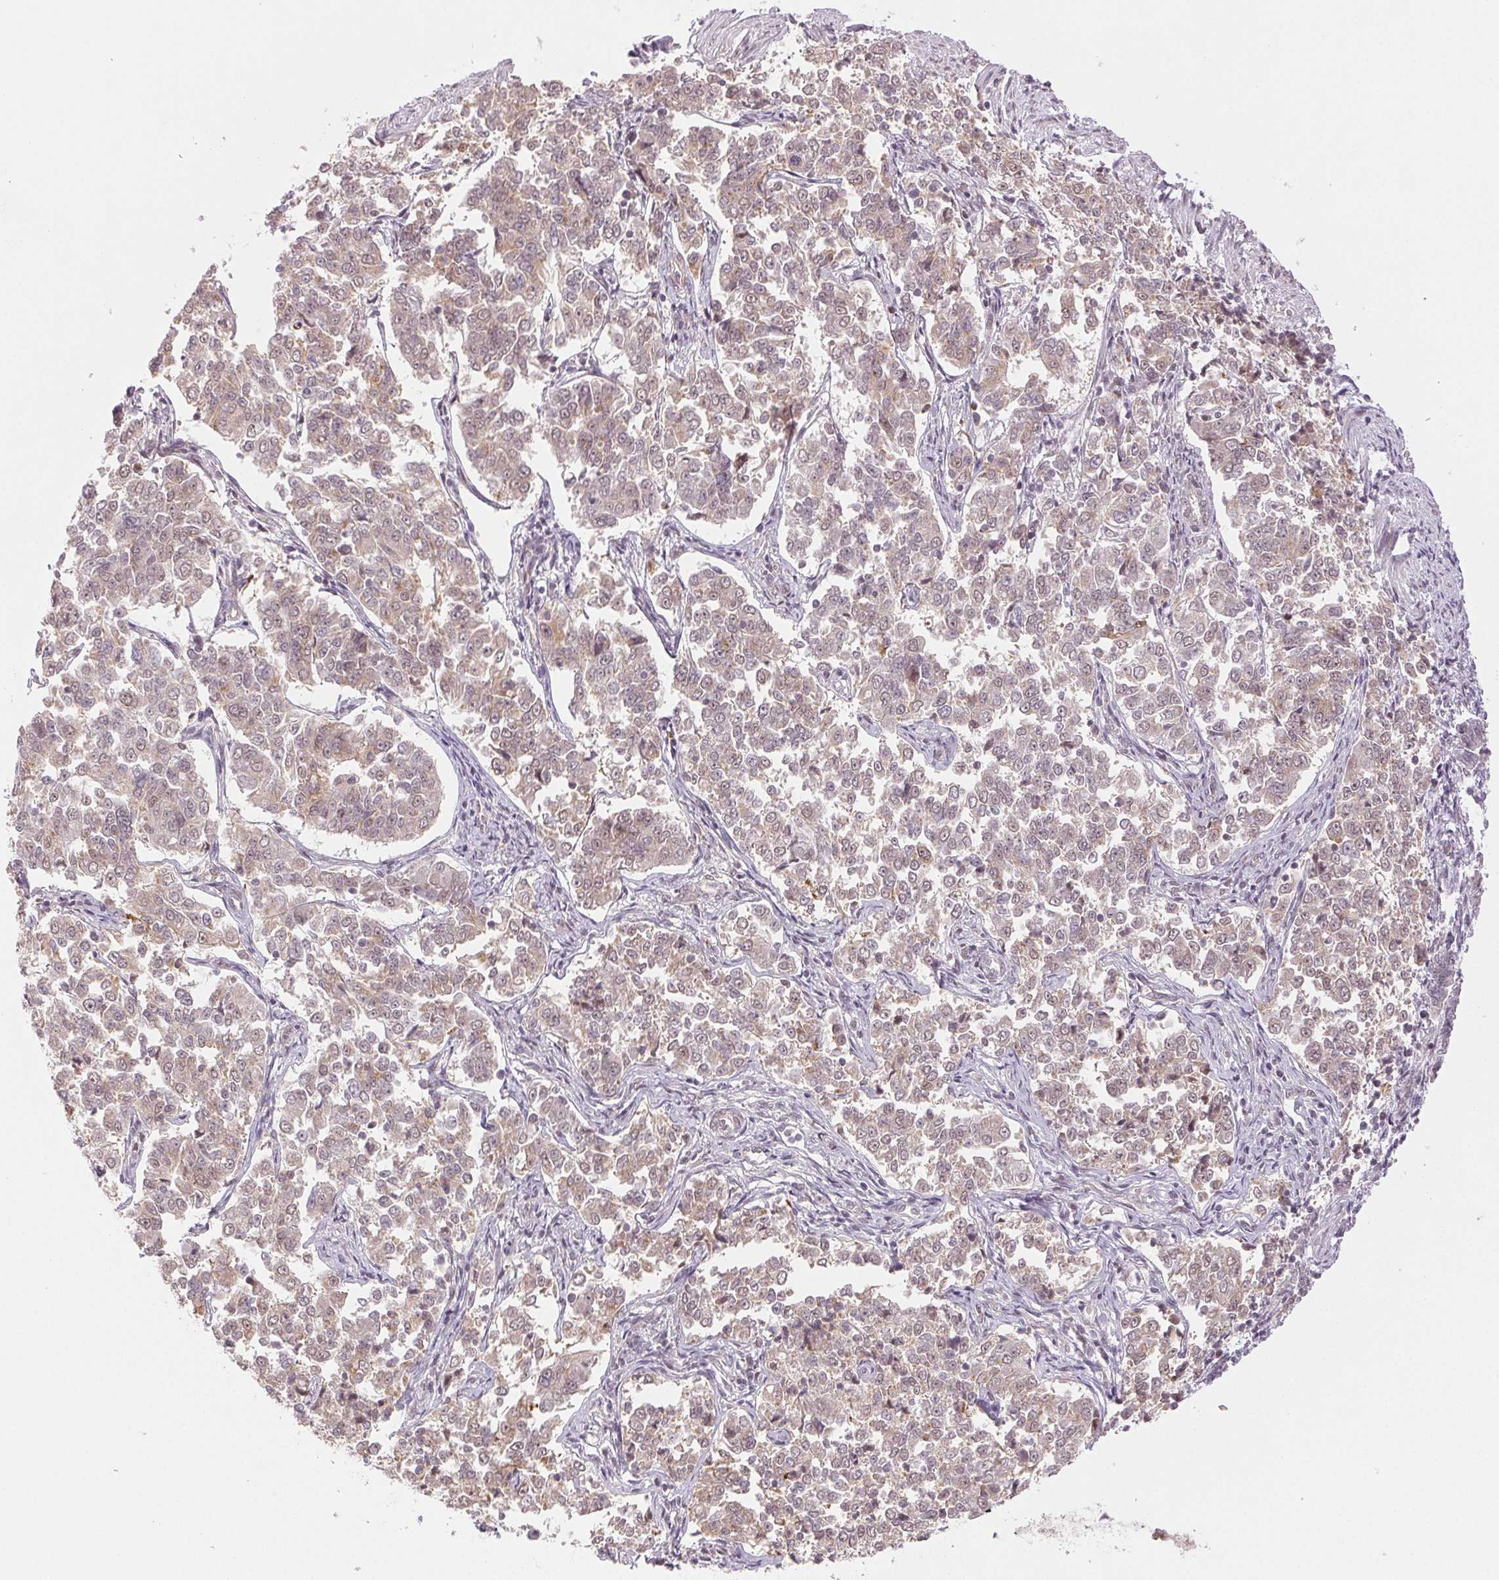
{"staining": {"intensity": "weak", "quantity": ">75%", "location": "cytoplasmic/membranous"}, "tissue": "endometrial cancer", "cell_type": "Tumor cells", "image_type": "cancer", "snomed": [{"axis": "morphology", "description": "Adenocarcinoma, NOS"}, {"axis": "topography", "description": "Endometrium"}], "caption": "High-magnification brightfield microscopy of adenocarcinoma (endometrial) stained with DAB (brown) and counterstained with hematoxylin (blue). tumor cells exhibit weak cytoplasmic/membranous expression is seen in approximately>75% of cells.", "gene": "GRHL3", "patient": {"sex": "female", "age": 43}}